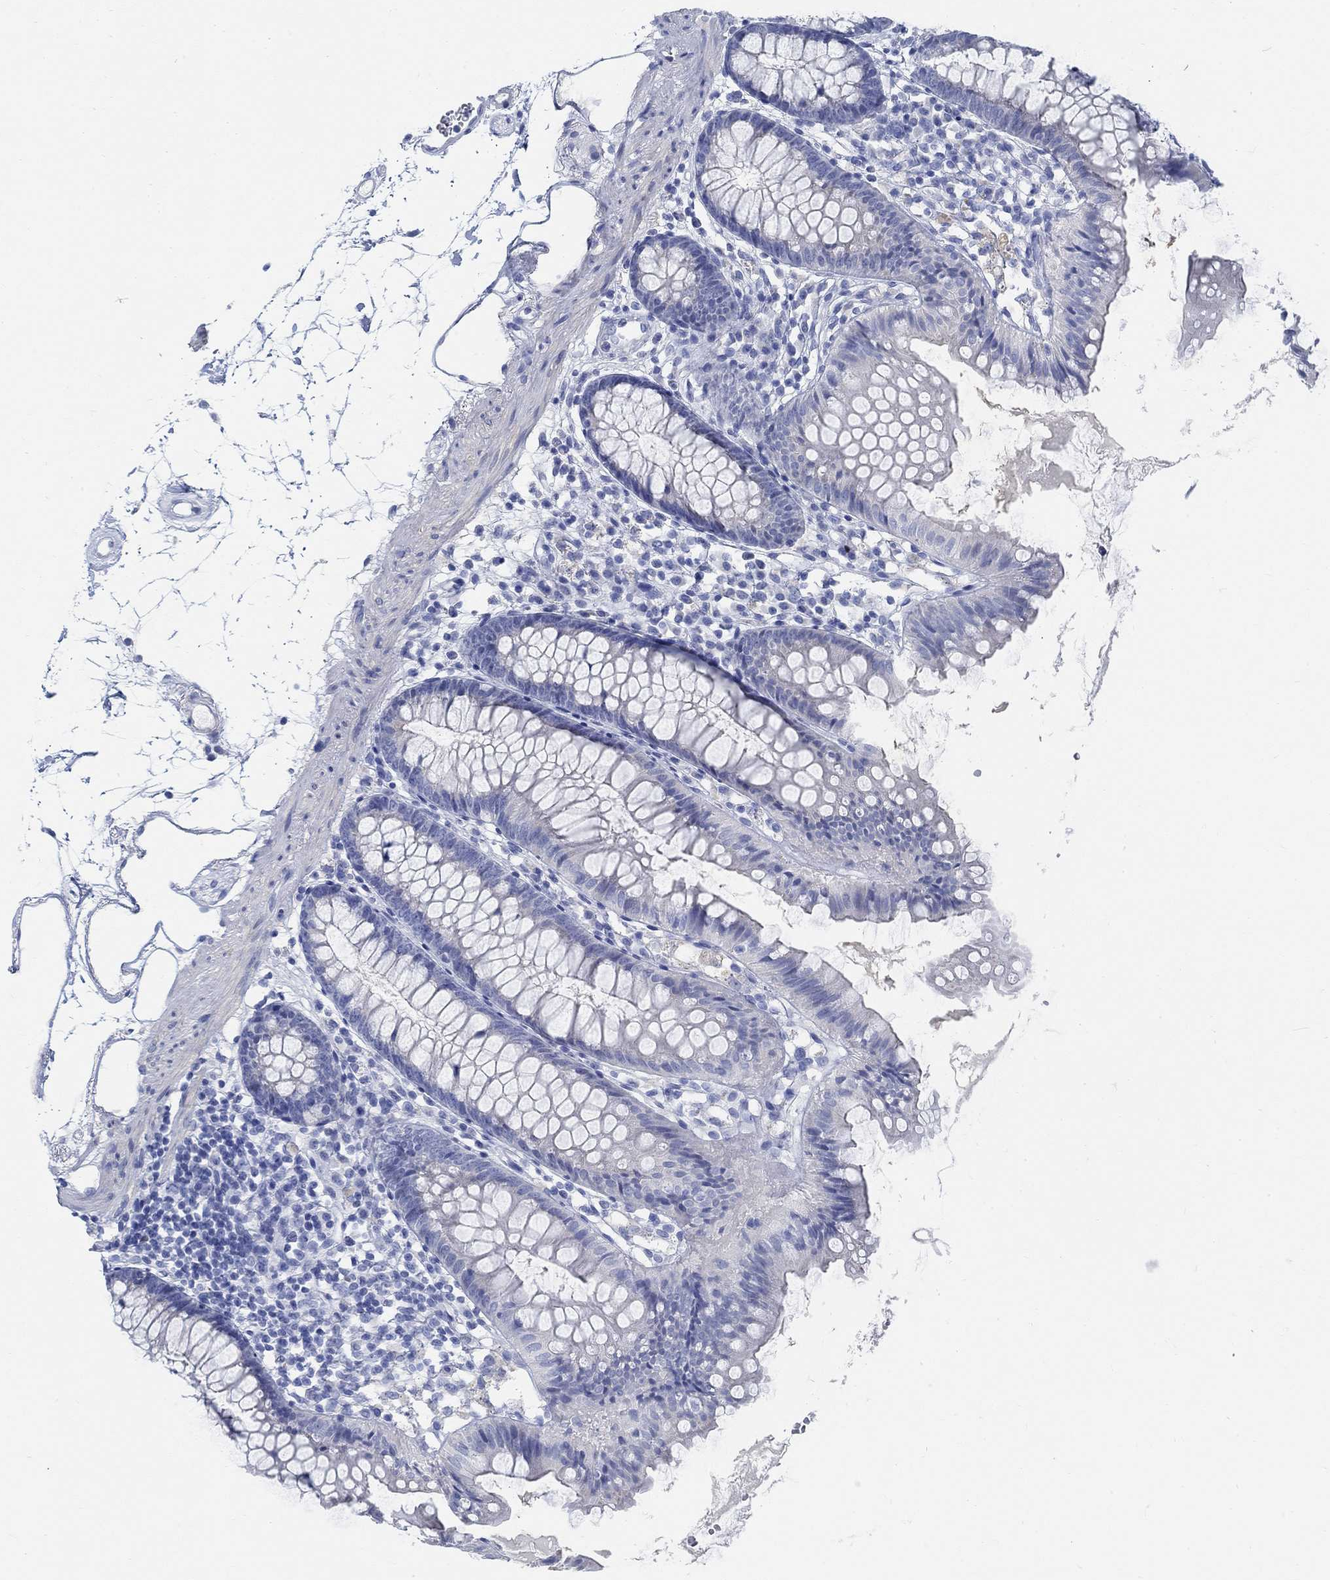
{"staining": {"intensity": "negative", "quantity": "none", "location": "none"}, "tissue": "colon", "cell_type": "Endothelial cells", "image_type": "normal", "snomed": [{"axis": "morphology", "description": "Normal tissue, NOS"}, {"axis": "topography", "description": "Colon"}], "caption": "An image of human colon is negative for staining in endothelial cells. The staining was performed using DAB (3,3'-diaminobenzidine) to visualize the protein expression in brown, while the nuclei were stained in blue with hematoxylin (Magnification: 20x).", "gene": "RBM20", "patient": {"sex": "female", "age": 84}}